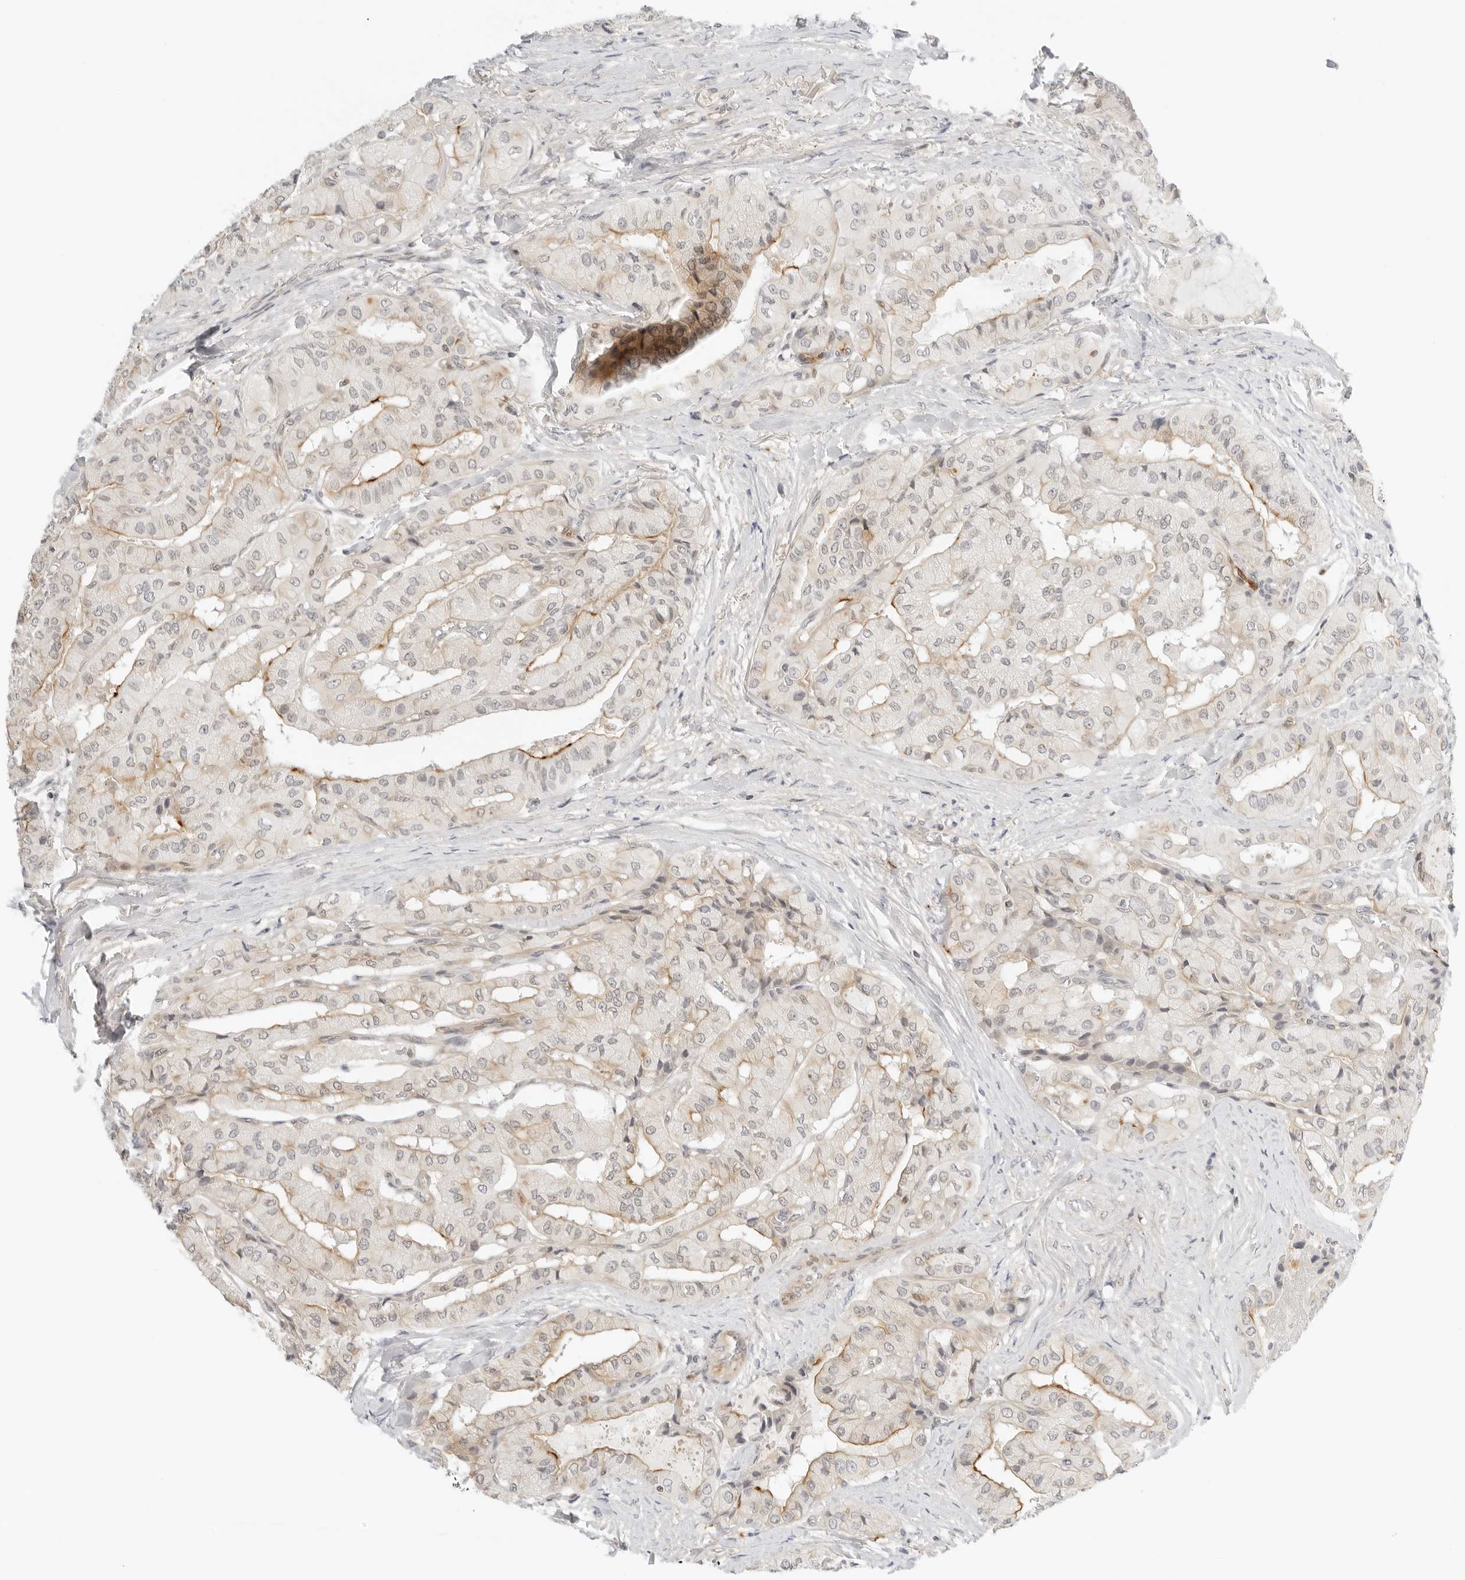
{"staining": {"intensity": "moderate", "quantity": "<25%", "location": "cytoplasmic/membranous"}, "tissue": "thyroid cancer", "cell_type": "Tumor cells", "image_type": "cancer", "snomed": [{"axis": "morphology", "description": "Papillary adenocarcinoma, NOS"}, {"axis": "topography", "description": "Thyroid gland"}], "caption": "Immunohistochemistry (IHC) histopathology image of neoplastic tissue: human thyroid papillary adenocarcinoma stained using IHC demonstrates low levels of moderate protein expression localized specifically in the cytoplasmic/membranous of tumor cells, appearing as a cytoplasmic/membranous brown color.", "gene": "OSCP1", "patient": {"sex": "female", "age": 59}}